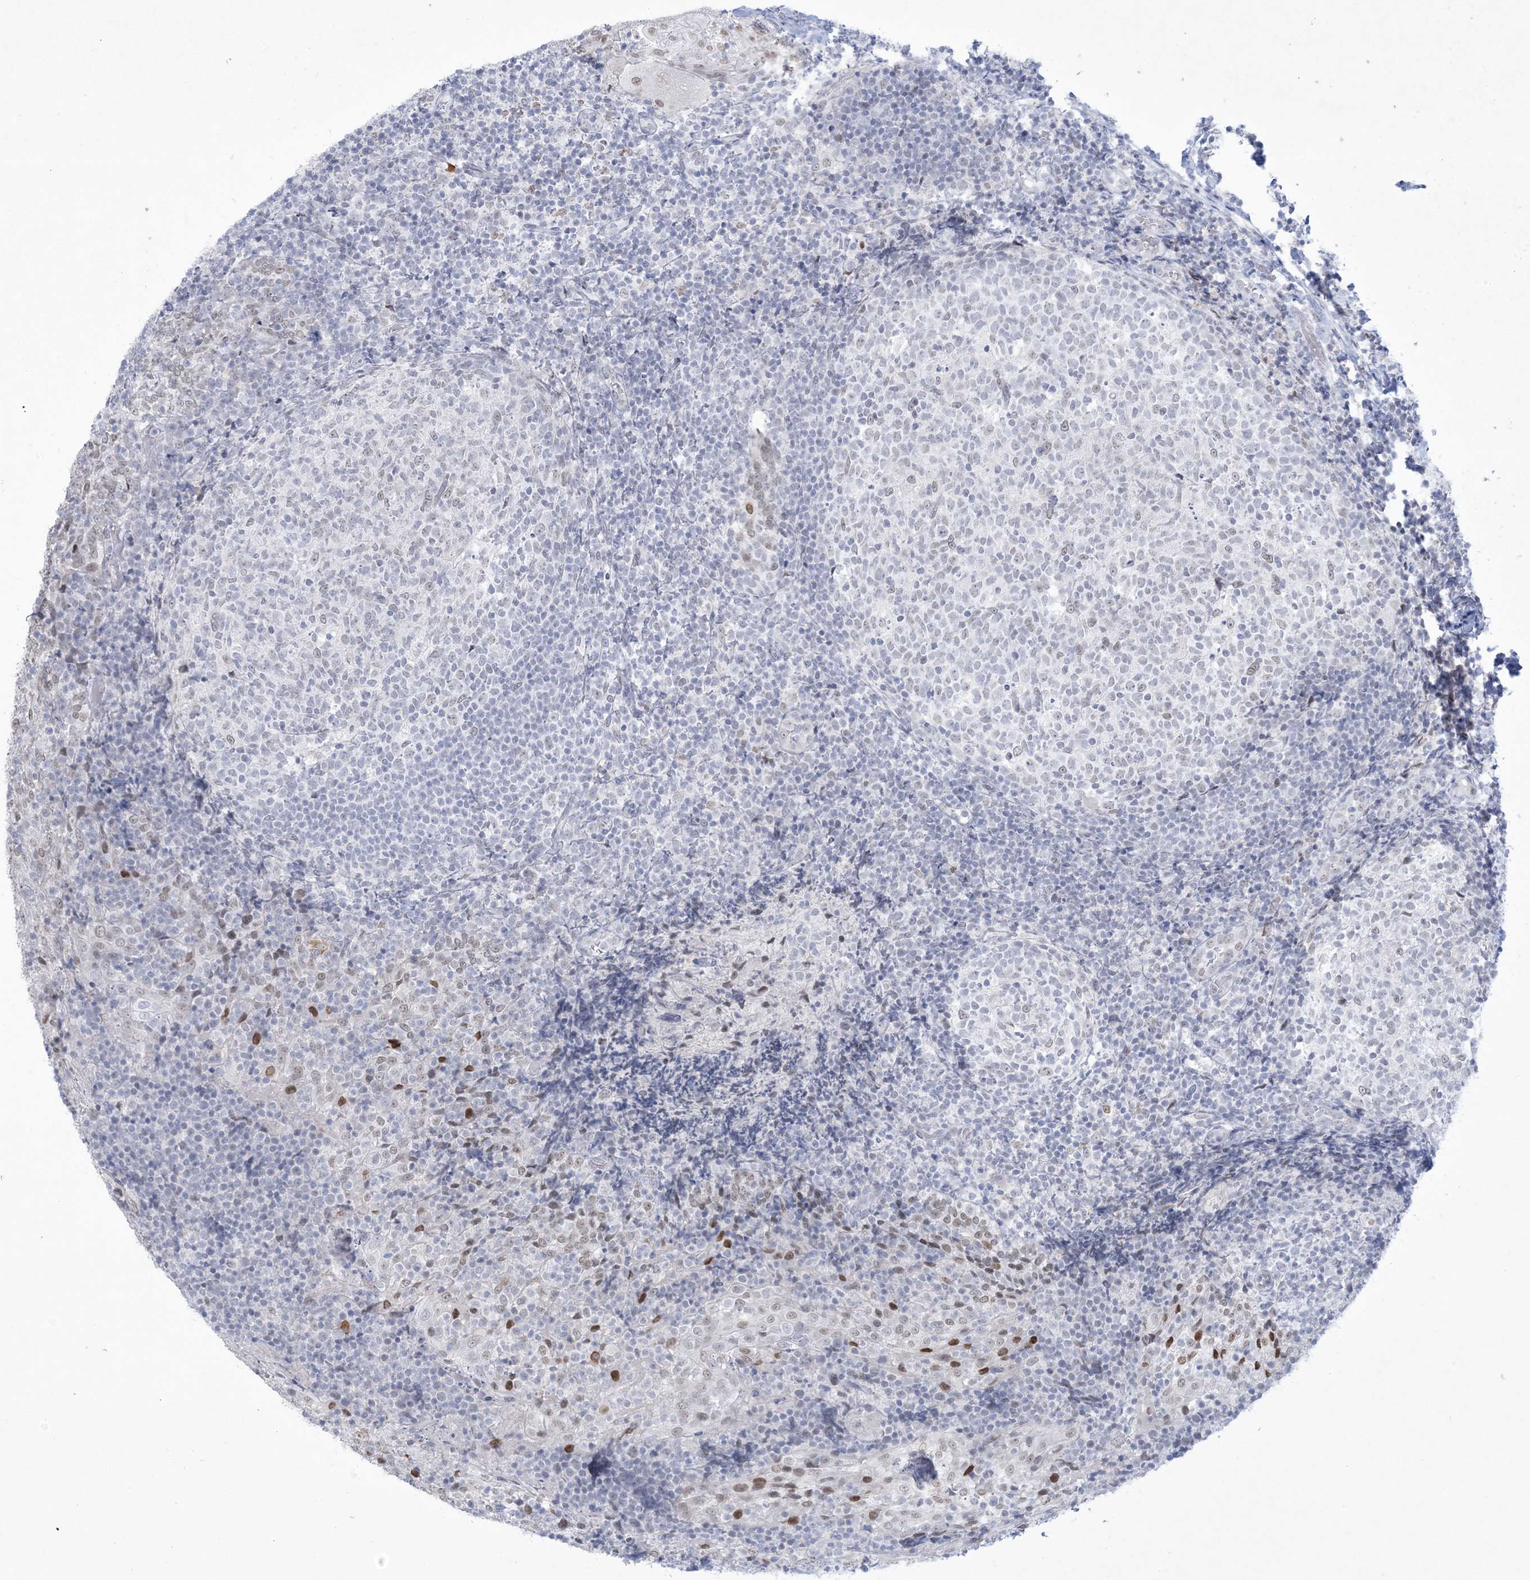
{"staining": {"intensity": "negative", "quantity": "none", "location": "none"}, "tissue": "tonsil", "cell_type": "Germinal center cells", "image_type": "normal", "snomed": [{"axis": "morphology", "description": "Normal tissue, NOS"}, {"axis": "topography", "description": "Tonsil"}], "caption": "Micrograph shows no protein expression in germinal center cells of benign tonsil.", "gene": "HOMEZ", "patient": {"sex": "female", "age": 19}}